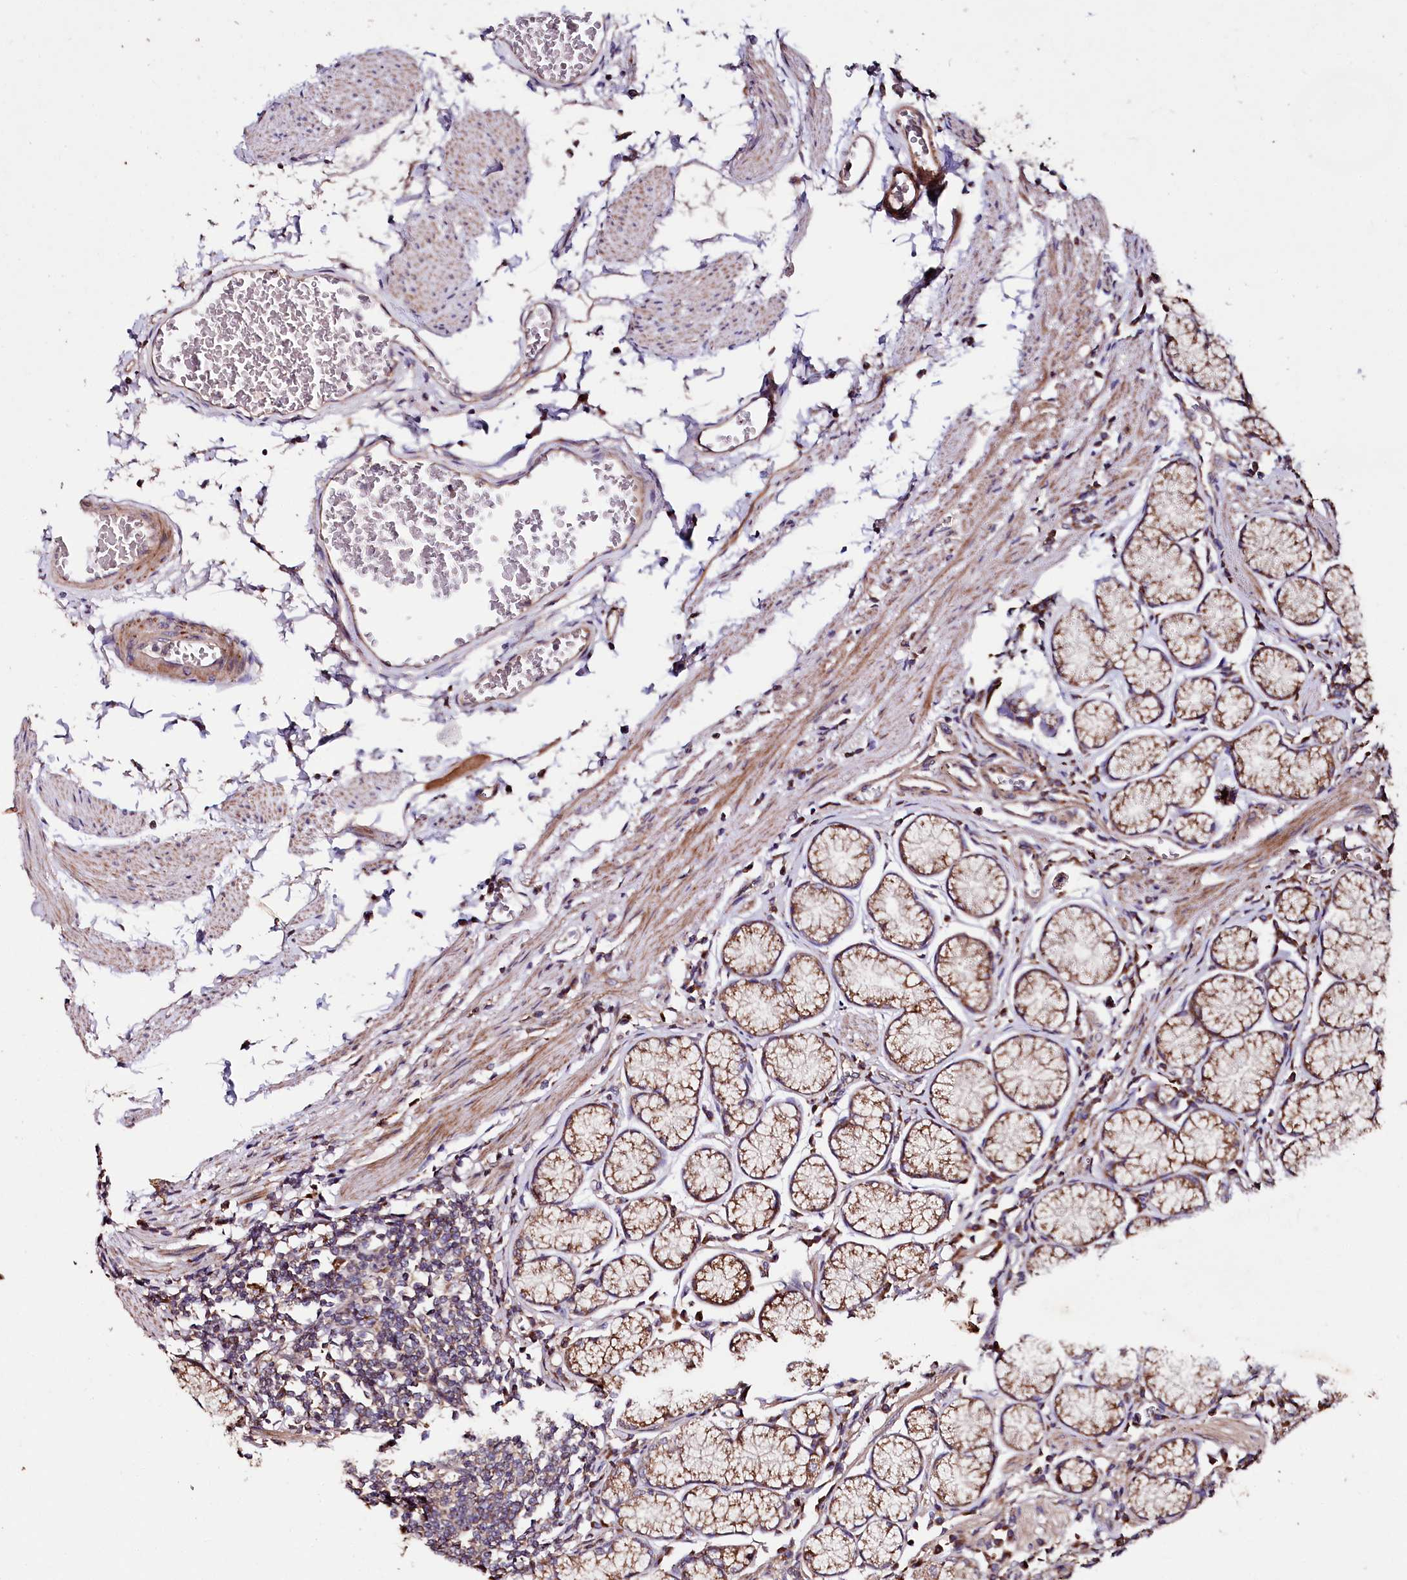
{"staining": {"intensity": "strong", "quantity": "25%-75%", "location": "cytoplasmic/membranous"}, "tissue": "stomach", "cell_type": "Glandular cells", "image_type": "normal", "snomed": [{"axis": "morphology", "description": "Normal tissue, NOS"}, {"axis": "topography", "description": "Stomach"}], "caption": "Immunohistochemistry (IHC) of normal stomach demonstrates high levels of strong cytoplasmic/membranous positivity in approximately 25%-75% of glandular cells. (DAB (3,3'-diaminobenzidine) IHC, brown staining for protein, blue staining for nuclei).", "gene": "SPRYD3", "patient": {"sex": "male", "age": 55}}